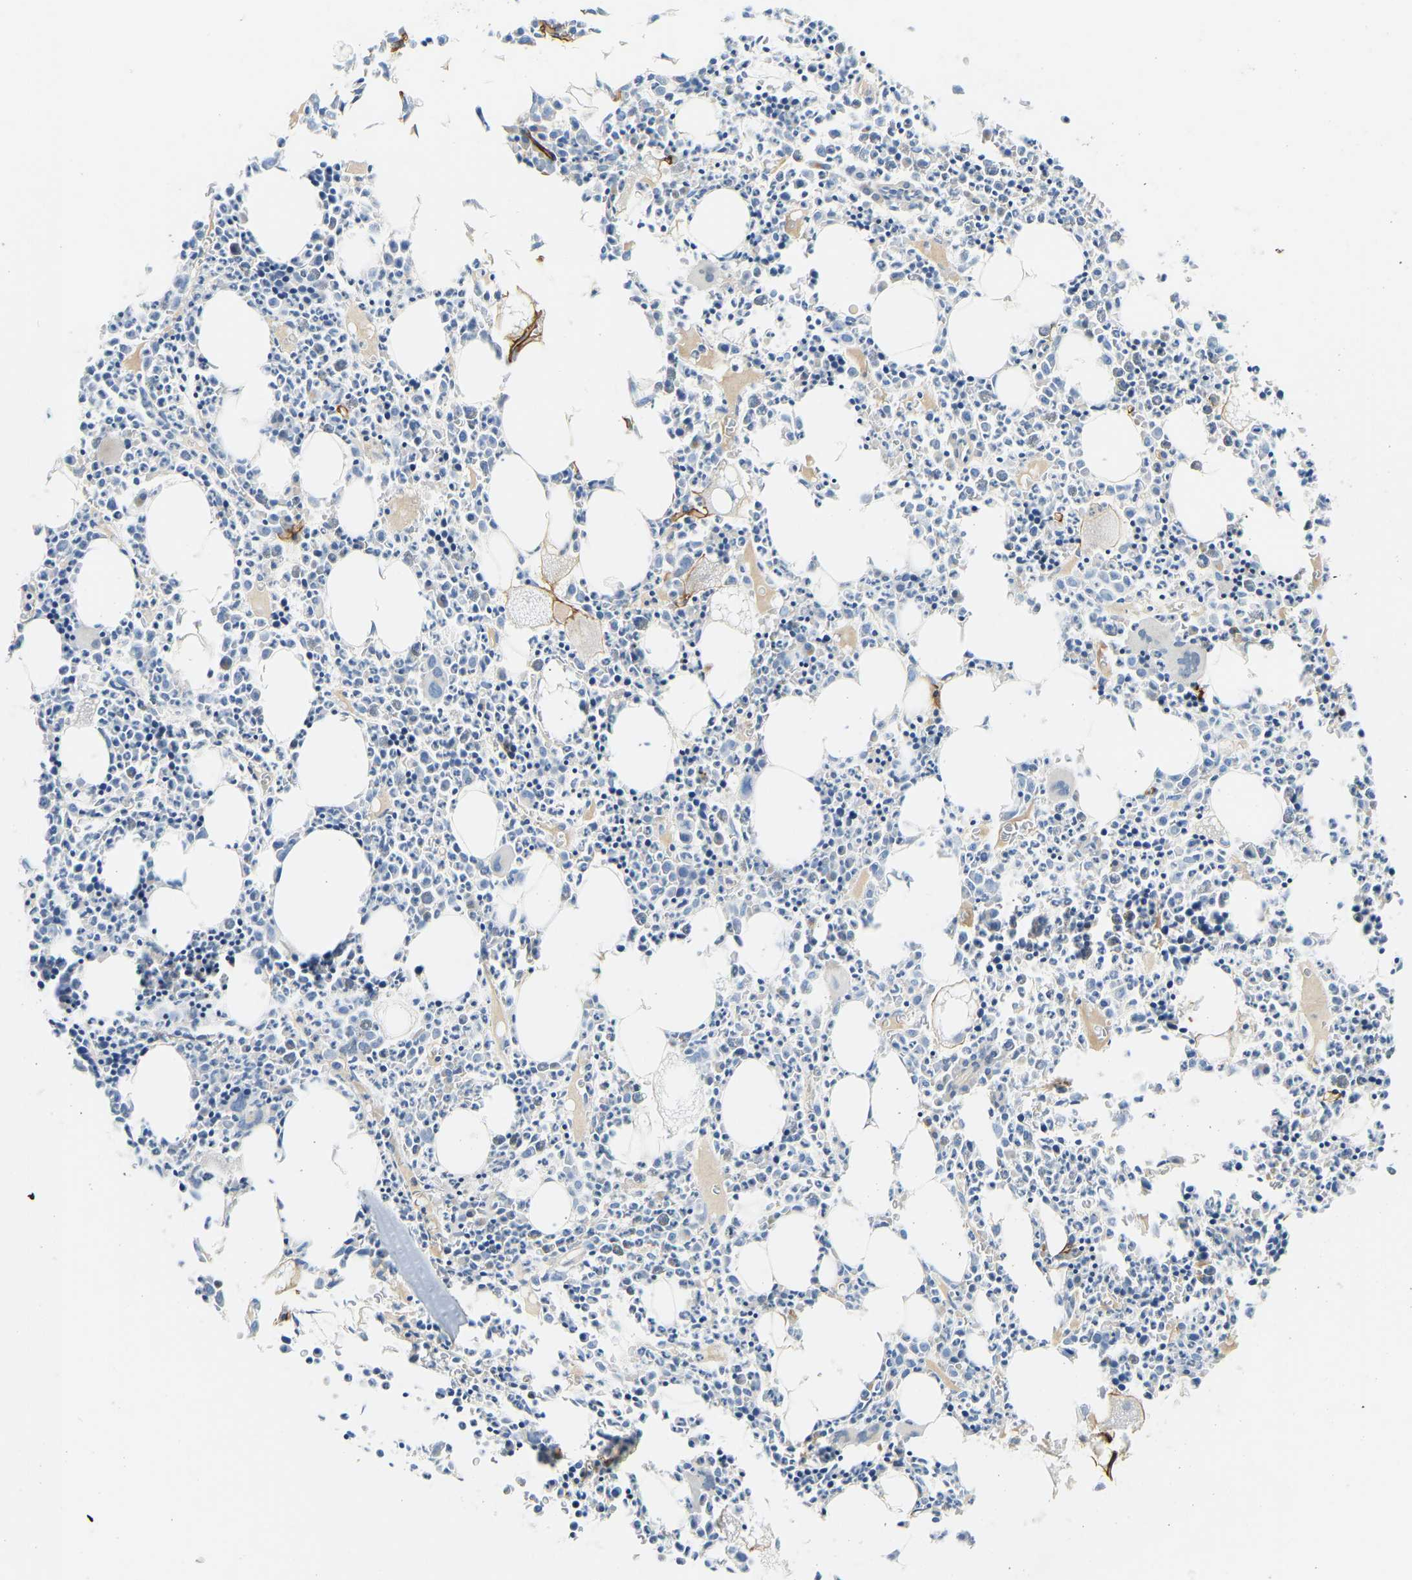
{"staining": {"intensity": "moderate", "quantity": "<25%", "location": "cytoplasmic/membranous"}, "tissue": "bone marrow", "cell_type": "Hematopoietic cells", "image_type": "normal", "snomed": [{"axis": "morphology", "description": "Normal tissue, NOS"}, {"axis": "morphology", "description": "Inflammation, NOS"}, {"axis": "topography", "description": "Bone marrow"}], "caption": "High-power microscopy captured an IHC photomicrograph of benign bone marrow, revealing moderate cytoplasmic/membranous expression in approximately <25% of hematopoietic cells.", "gene": "COL15A1", "patient": {"sex": "female", "age": 40}}